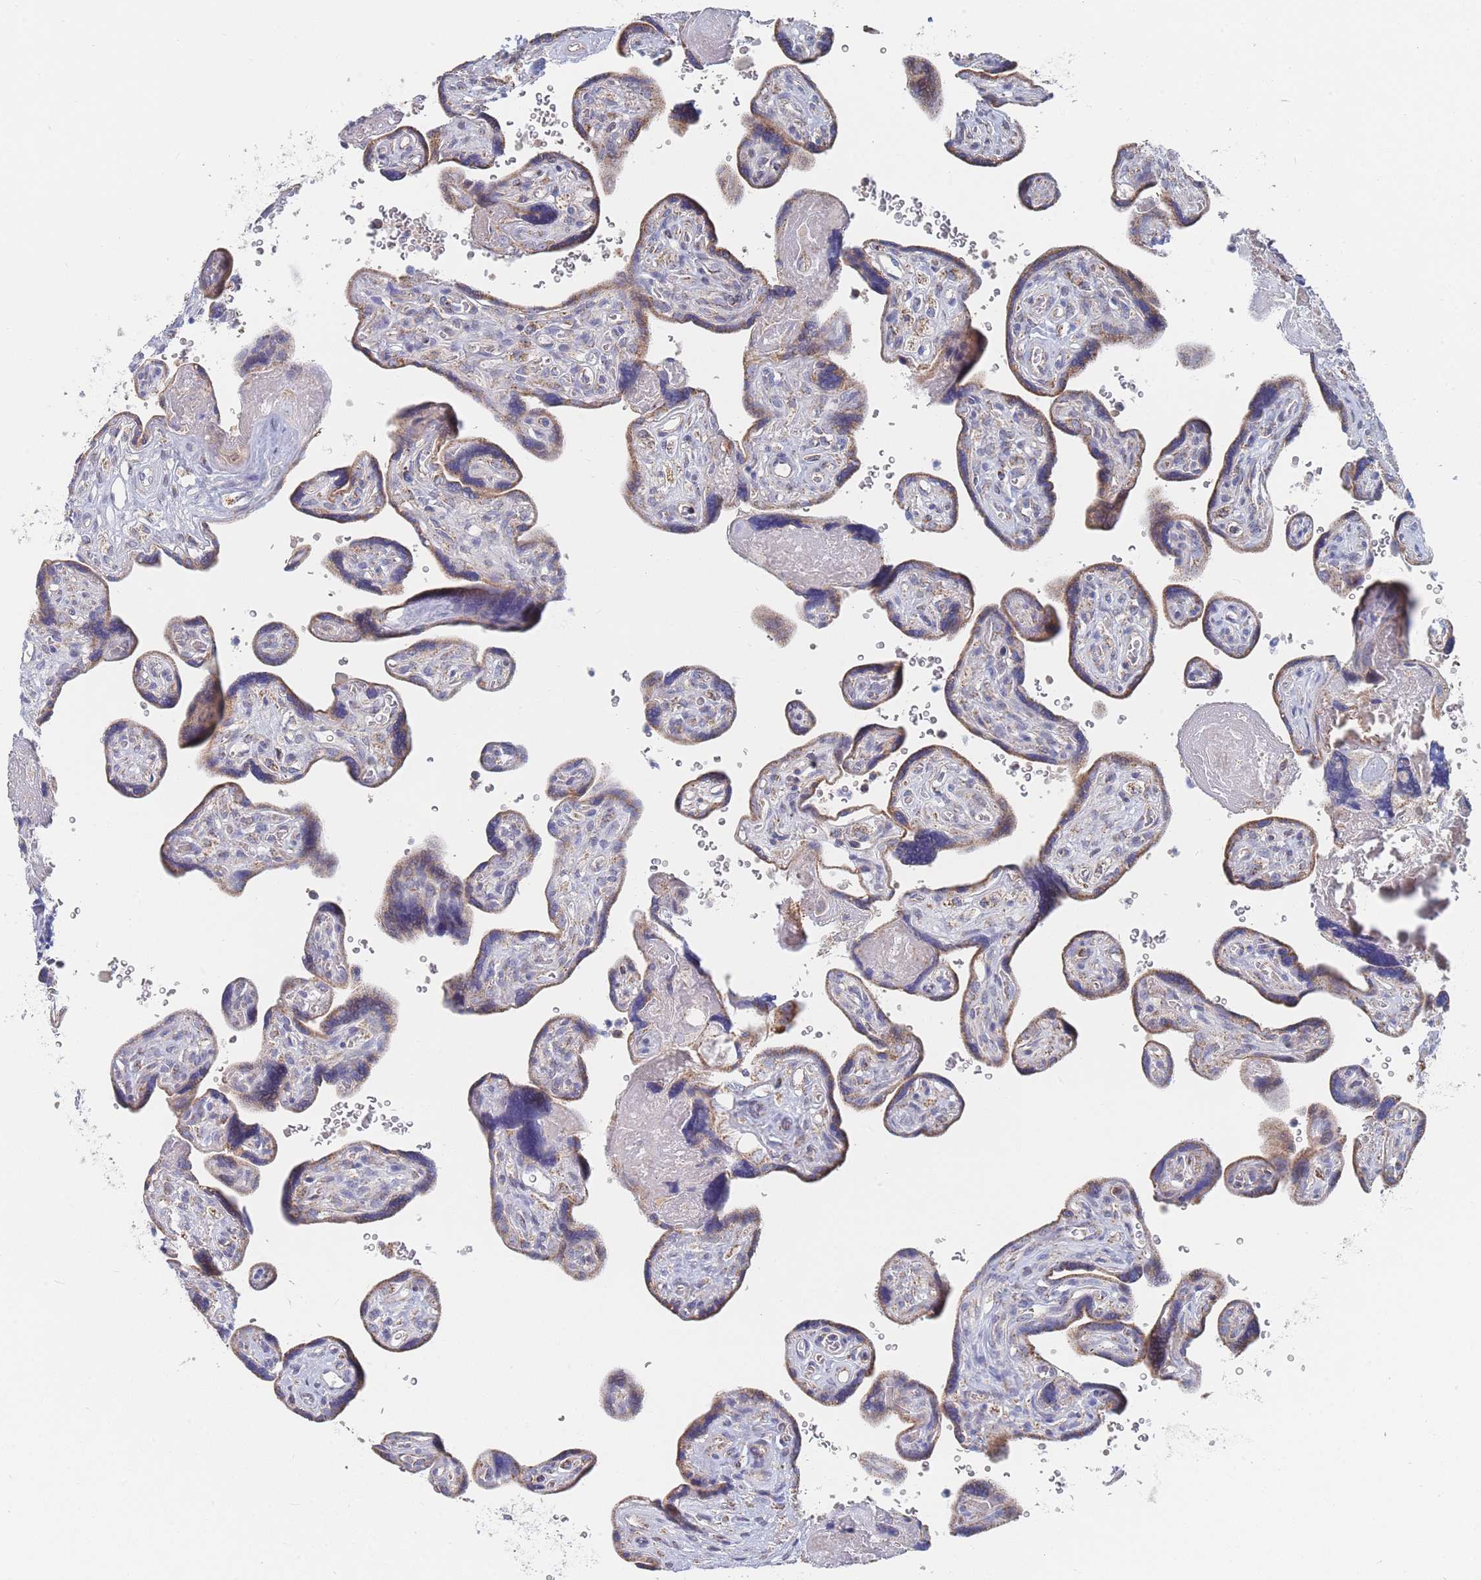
{"staining": {"intensity": "moderate", "quantity": ">75%", "location": "cytoplasmic/membranous"}, "tissue": "placenta", "cell_type": "Trophoblastic cells", "image_type": "normal", "snomed": [{"axis": "morphology", "description": "Normal tissue, NOS"}, {"axis": "topography", "description": "Placenta"}], "caption": "Immunohistochemical staining of normal placenta demonstrates medium levels of moderate cytoplasmic/membranous staining in approximately >75% of trophoblastic cells.", "gene": "IKZF4", "patient": {"sex": "female", "age": 39}}